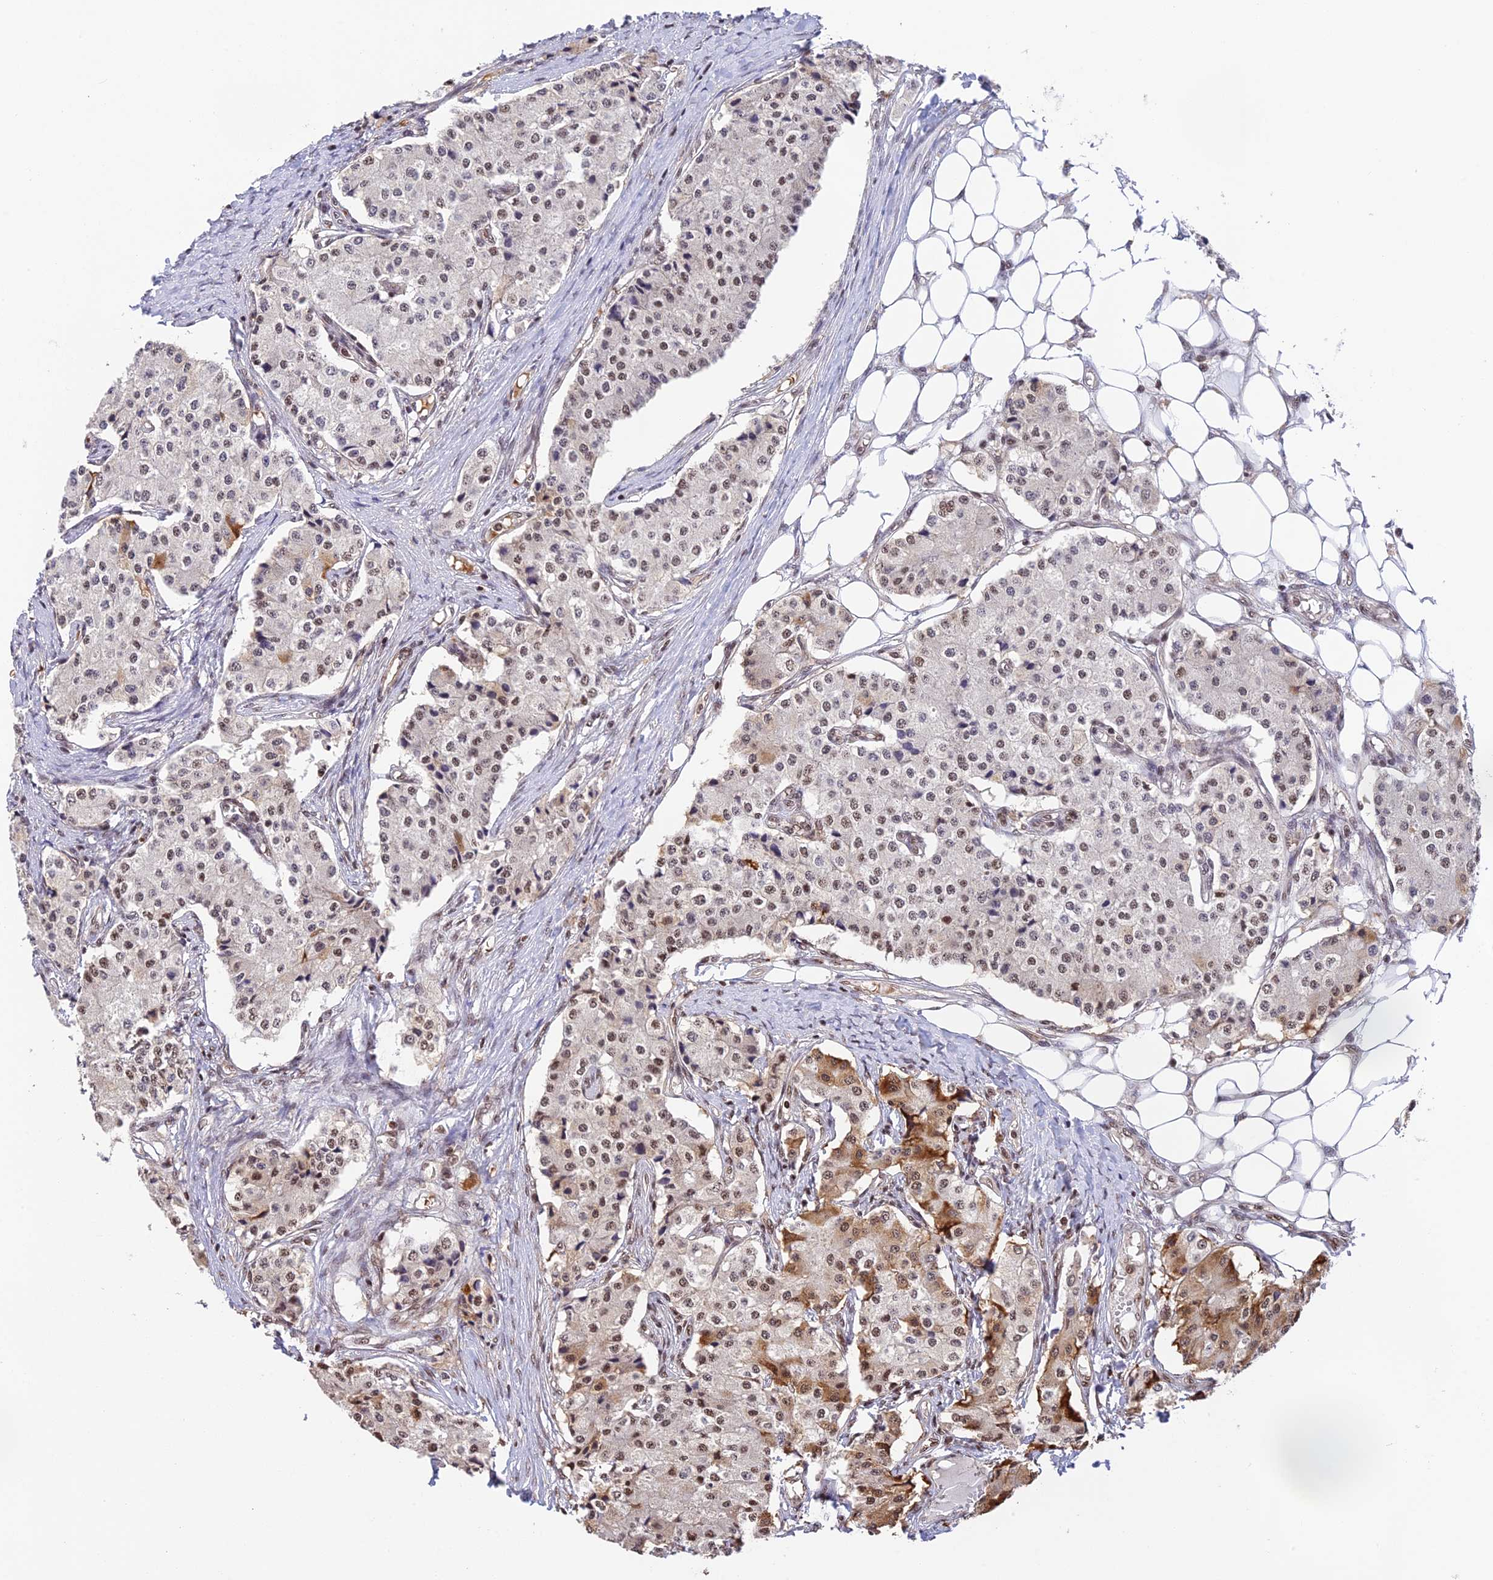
{"staining": {"intensity": "moderate", "quantity": "25%-75%", "location": "cytoplasmic/membranous,nuclear"}, "tissue": "carcinoid", "cell_type": "Tumor cells", "image_type": "cancer", "snomed": [{"axis": "morphology", "description": "Carcinoid, malignant, NOS"}, {"axis": "topography", "description": "Colon"}], "caption": "Carcinoid stained for a protein (brown) demonstrates moderate cytoplasmic/membranous and nuclear positive staining in about 25%-75% of tumor cells.", "gene": "THAP11", "patient": {"sex": "female", "age": 52}}